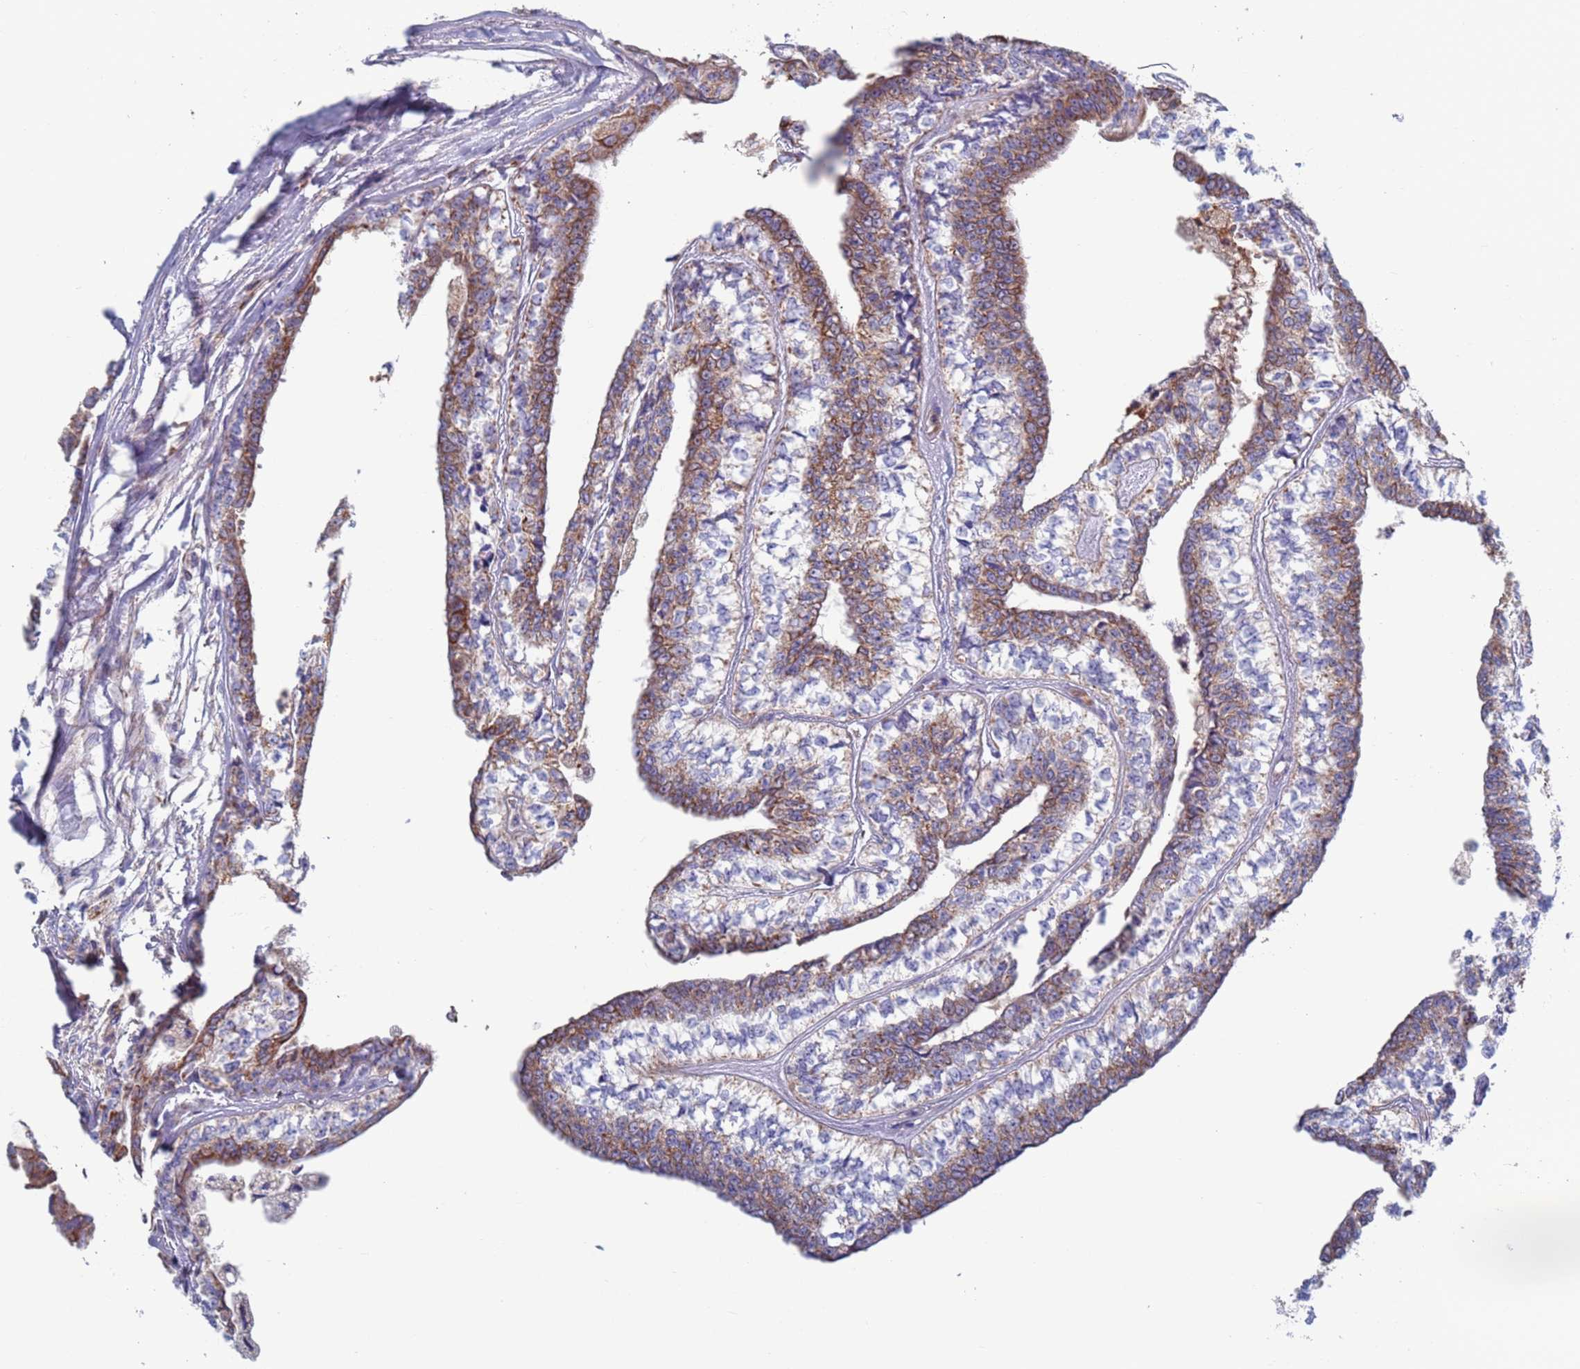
{"staining": {"intensity": "moderate", "quantity": ">75%", "location": "cytoplasmic/membranous"}, "tissue": "head and neck cancer", "cell_type": "Tumor cells", "image_type": "cancer", "snomed": [{"axis": "morphology", "description": "Adenocarcinoma, NOS"}, {"axis": "topography", "description": "Head-Neck"}], "caption": "Approximately >75% of tumor cells in human head and neck cancer show moderate cytoplasmic/membranous protein staining as visualized by brown immunohistochemical staining.", "gene": "CHCHD6", "patient": {"sex": "female", "age": 73}}